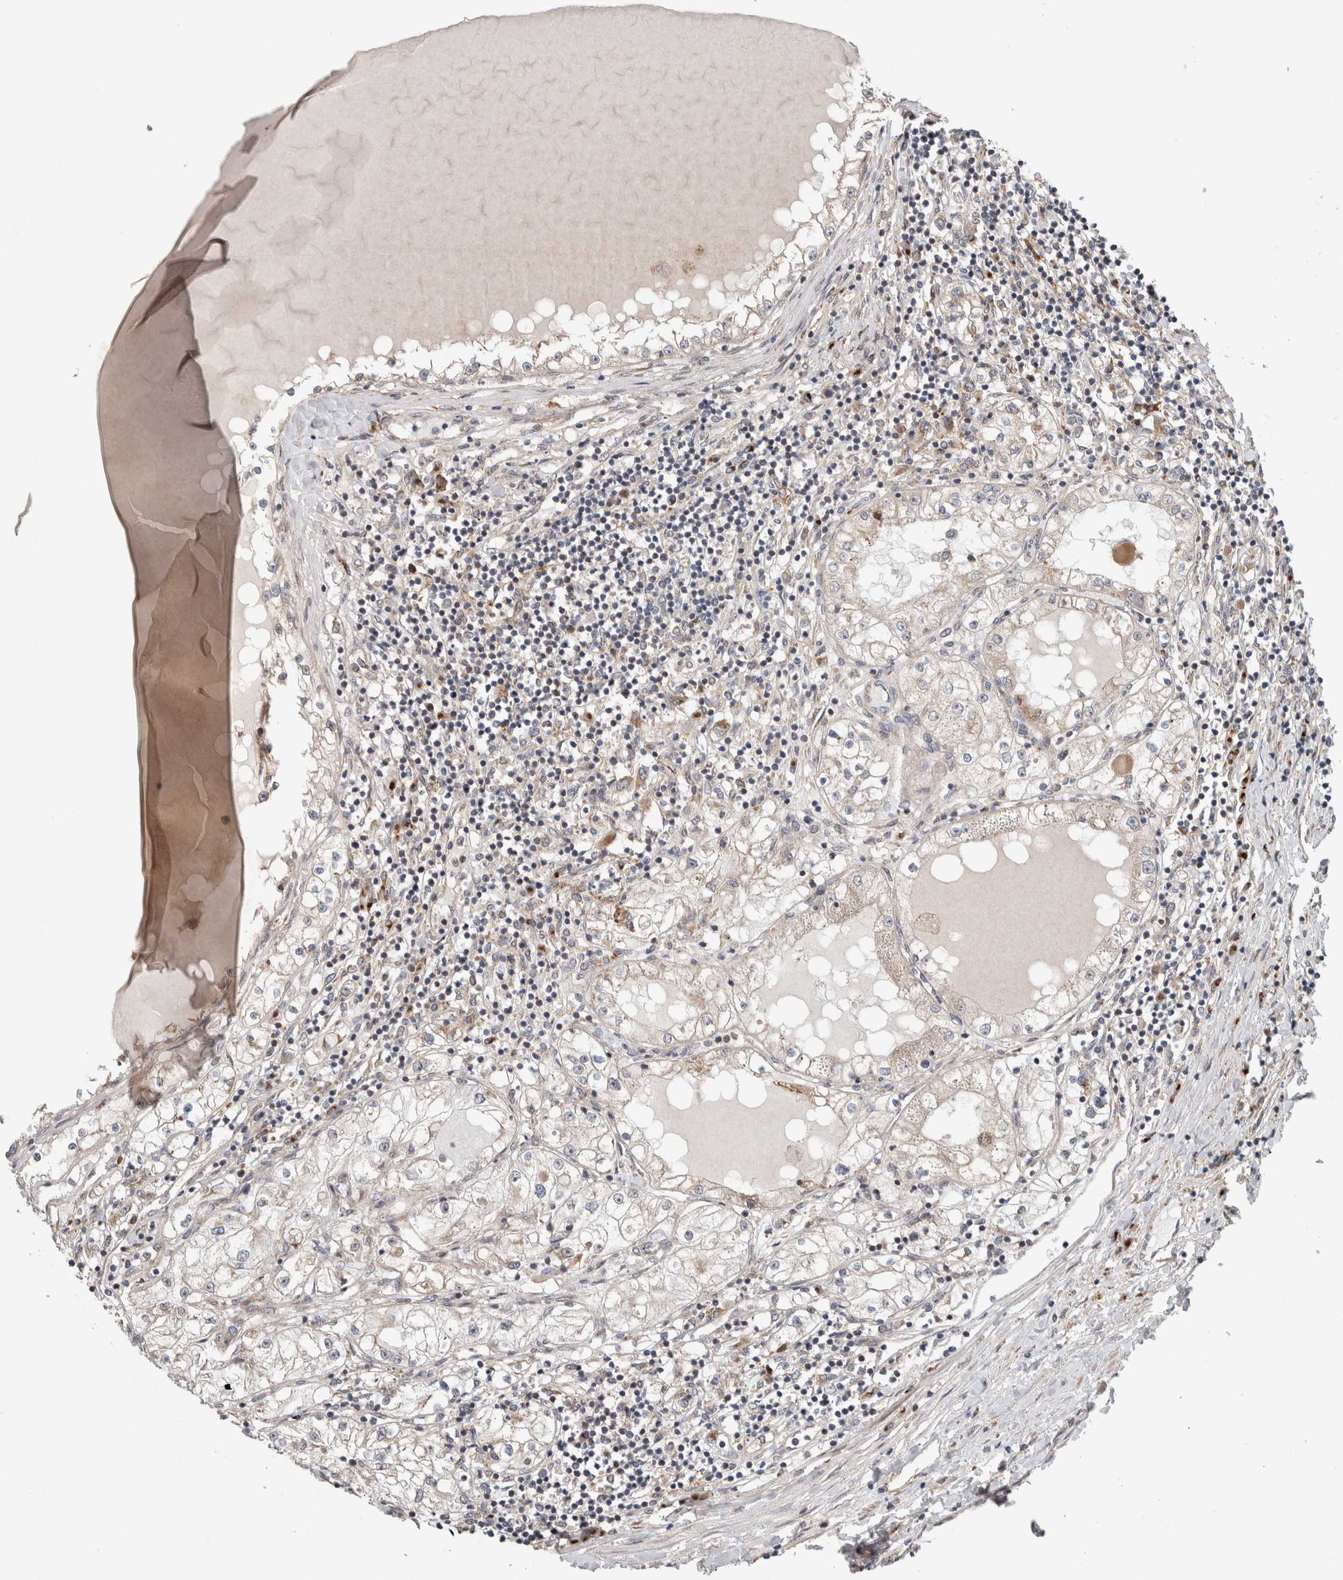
{"staining": {"intensity": "weak", "quantity": "<25%", "location": "cytoplasmic/membranous"}, "tissue": "renal cancer", "cell_type": "Tumor cells", "image_type": "cancer", "snomed": [{"axis": "morphology", "description": "Adenocarcinoma, NOS"}, {"axis": "topography", "description": "Kidney"}], "caption": "This is an immunohistochemistry (IHC) histopathology image of human adenocarcinoma (renal). There is no positivity in tumor cells.", "gene": "TRIM5", "patient": {"sex": "male", "age": 68}}